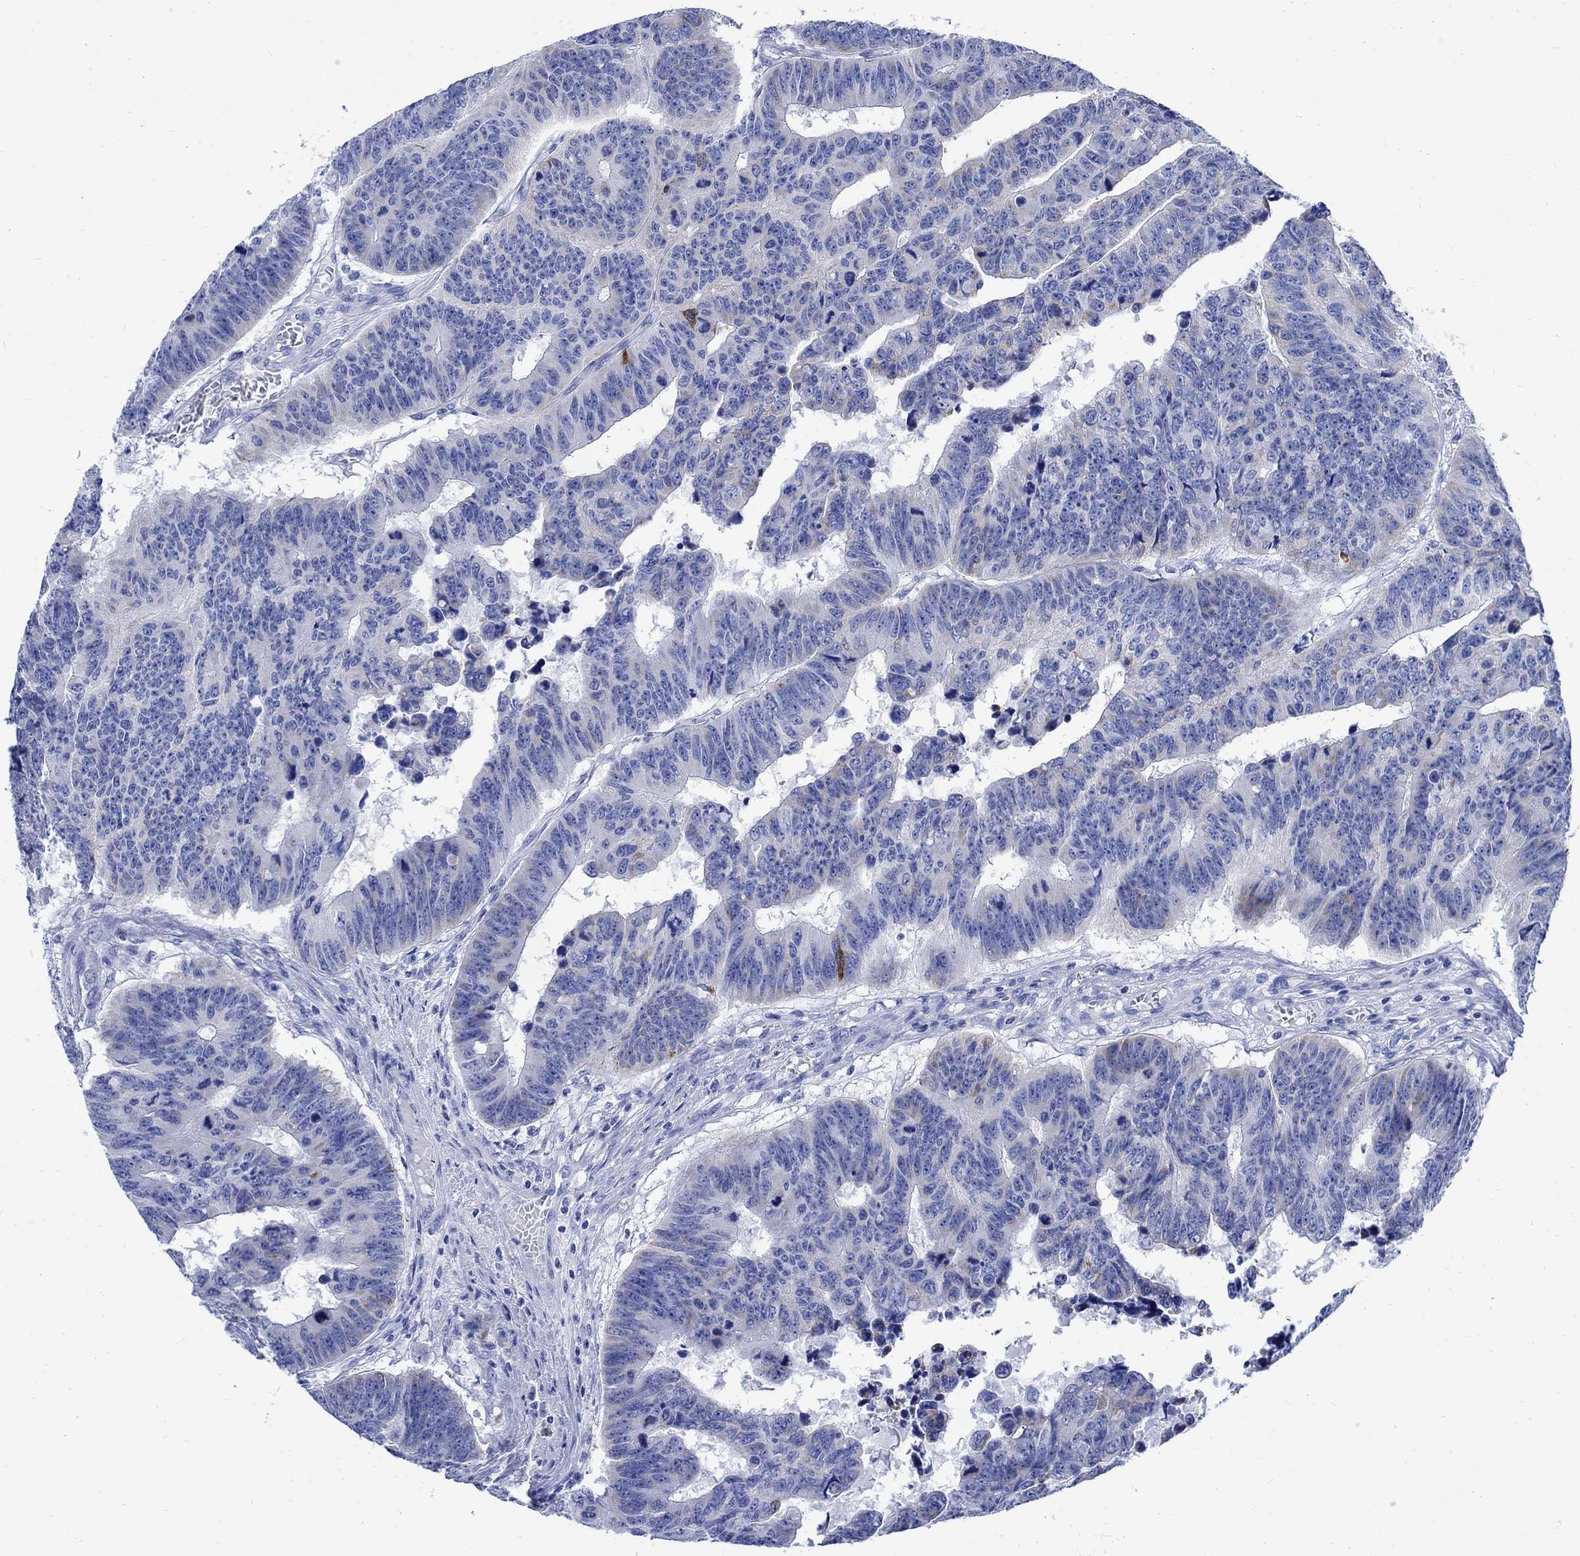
{"staining": {"intensity": "weak", "quantity": "<25%", "location": "cytoplasmic/membranous"}, "tissue": "colorectal cancer", "cell_type": "Tumor cells", "image_type": "cancer", "snomed": [{"axis": "morphology", "description": "Adenocarcinoma, NOS"}, {"axis": "topography", "description": "Appendix"}, {"axis": "topography", "description": "Colon"}, {"axis": "topography", "description": "Cecum"}, {"axis": "topography", "description": "Colon asc"}], "caption": "High magnification brightfield microscopy of colorectal adenocarcinoma stained with DAB (3,3'-diaminobenzidine) (brown) and counterstained with hematoxylin (blue): tumor cells show no significant expression.", "gene": "CPLX2", "patient": {"sex": "female", "age": 85}}